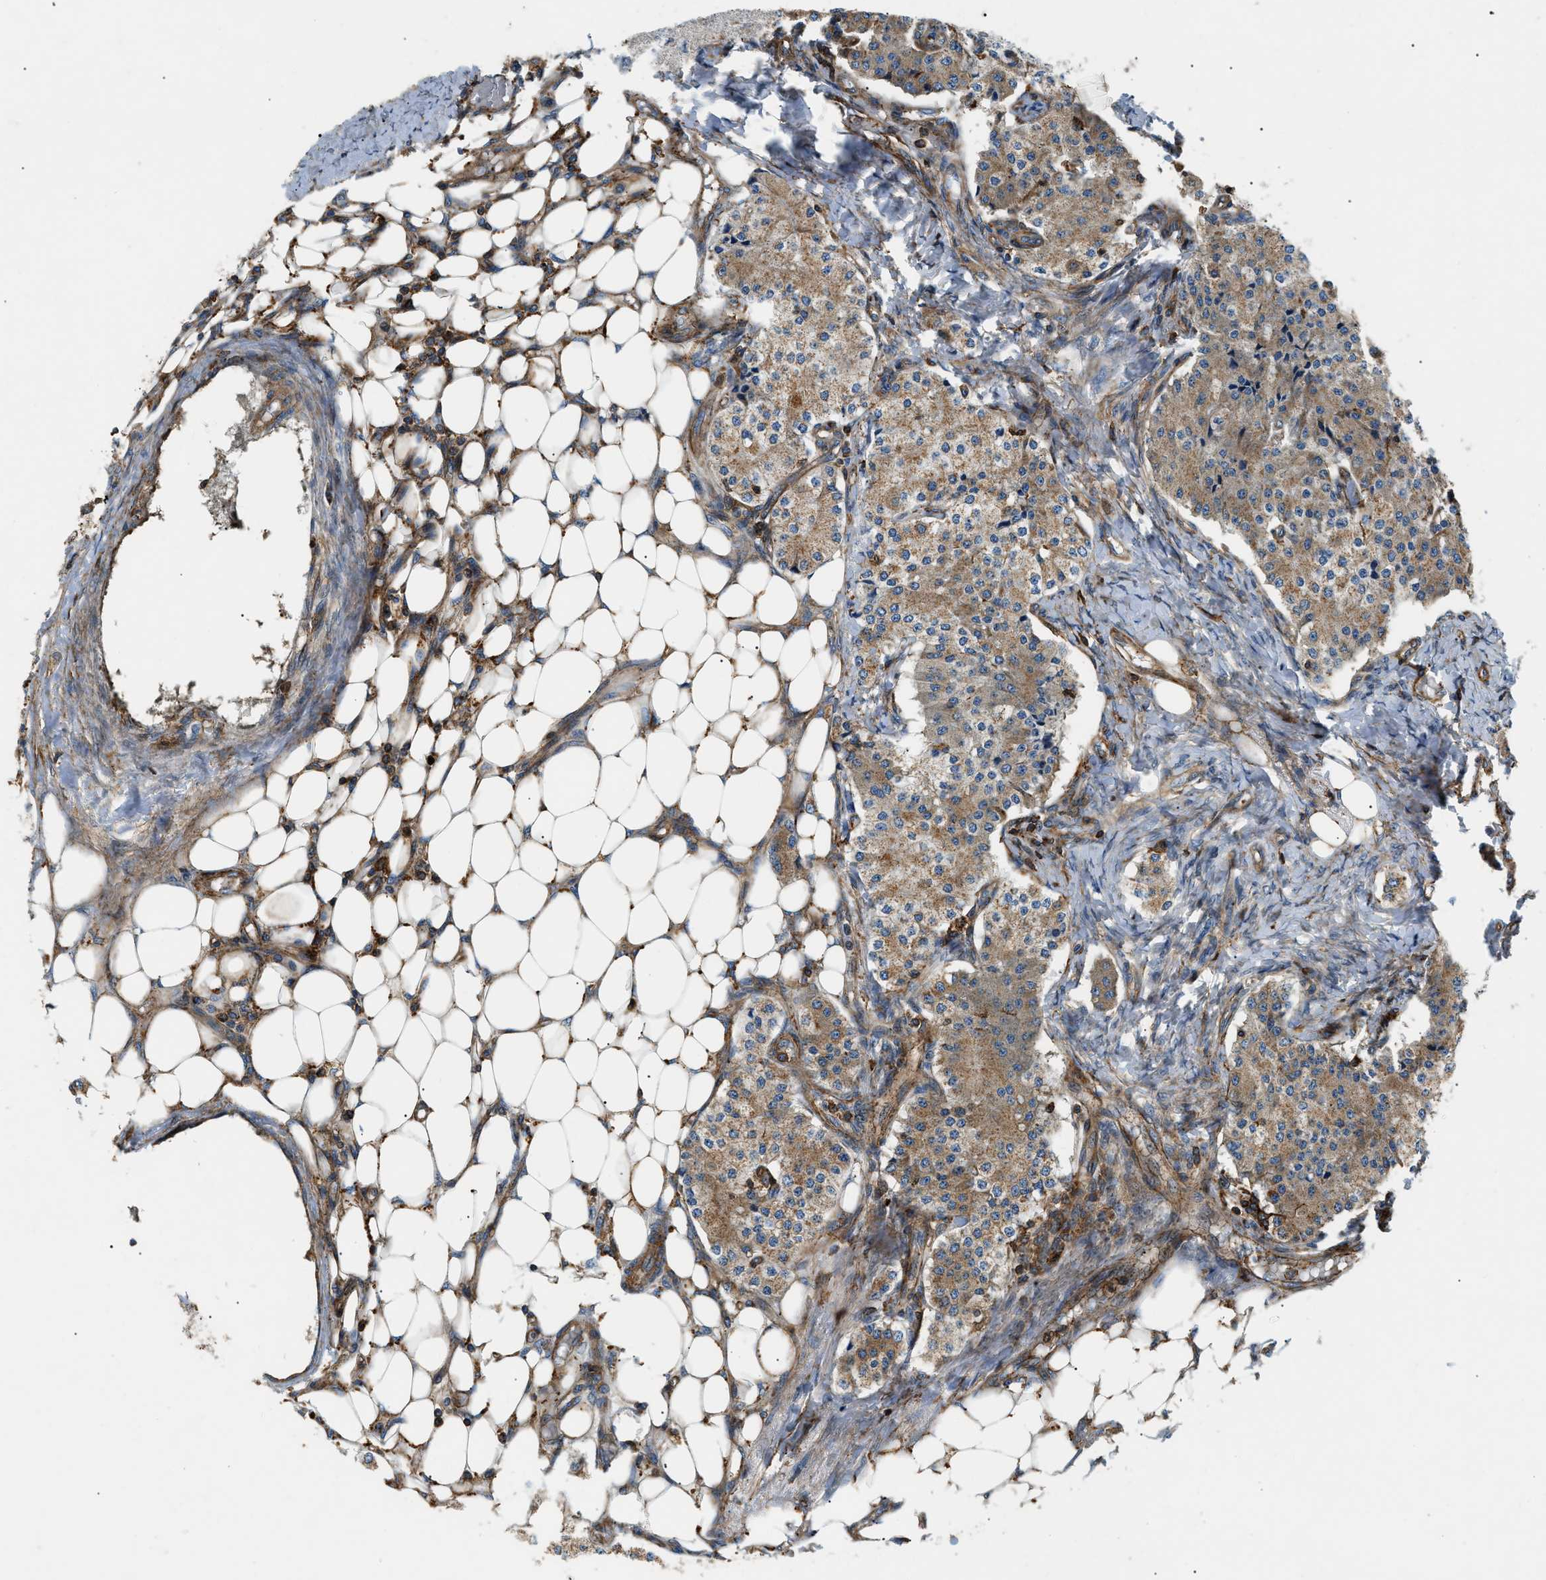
{"staining": {"intensity": "moderate", "quantity": ">75%", "location": "cytoplasmic/membranous"}, "tissue": "carcinoid", "cell_type": "Tumor cells", "image_type": "cancer", "snomed": [{"axis": "morphology", "description": "Carcinoid, malignant, NOS"}, {"axis": "topography", "description": "Colon"}], "caption": "Carcinoid (malignant) stained with immunohistochemistry reveals moderate cytoplasmic/membranous positivity in about >75% of tumor cells.", "gene": "DHODH", "patient": {"sex": "female", "age": 52}}